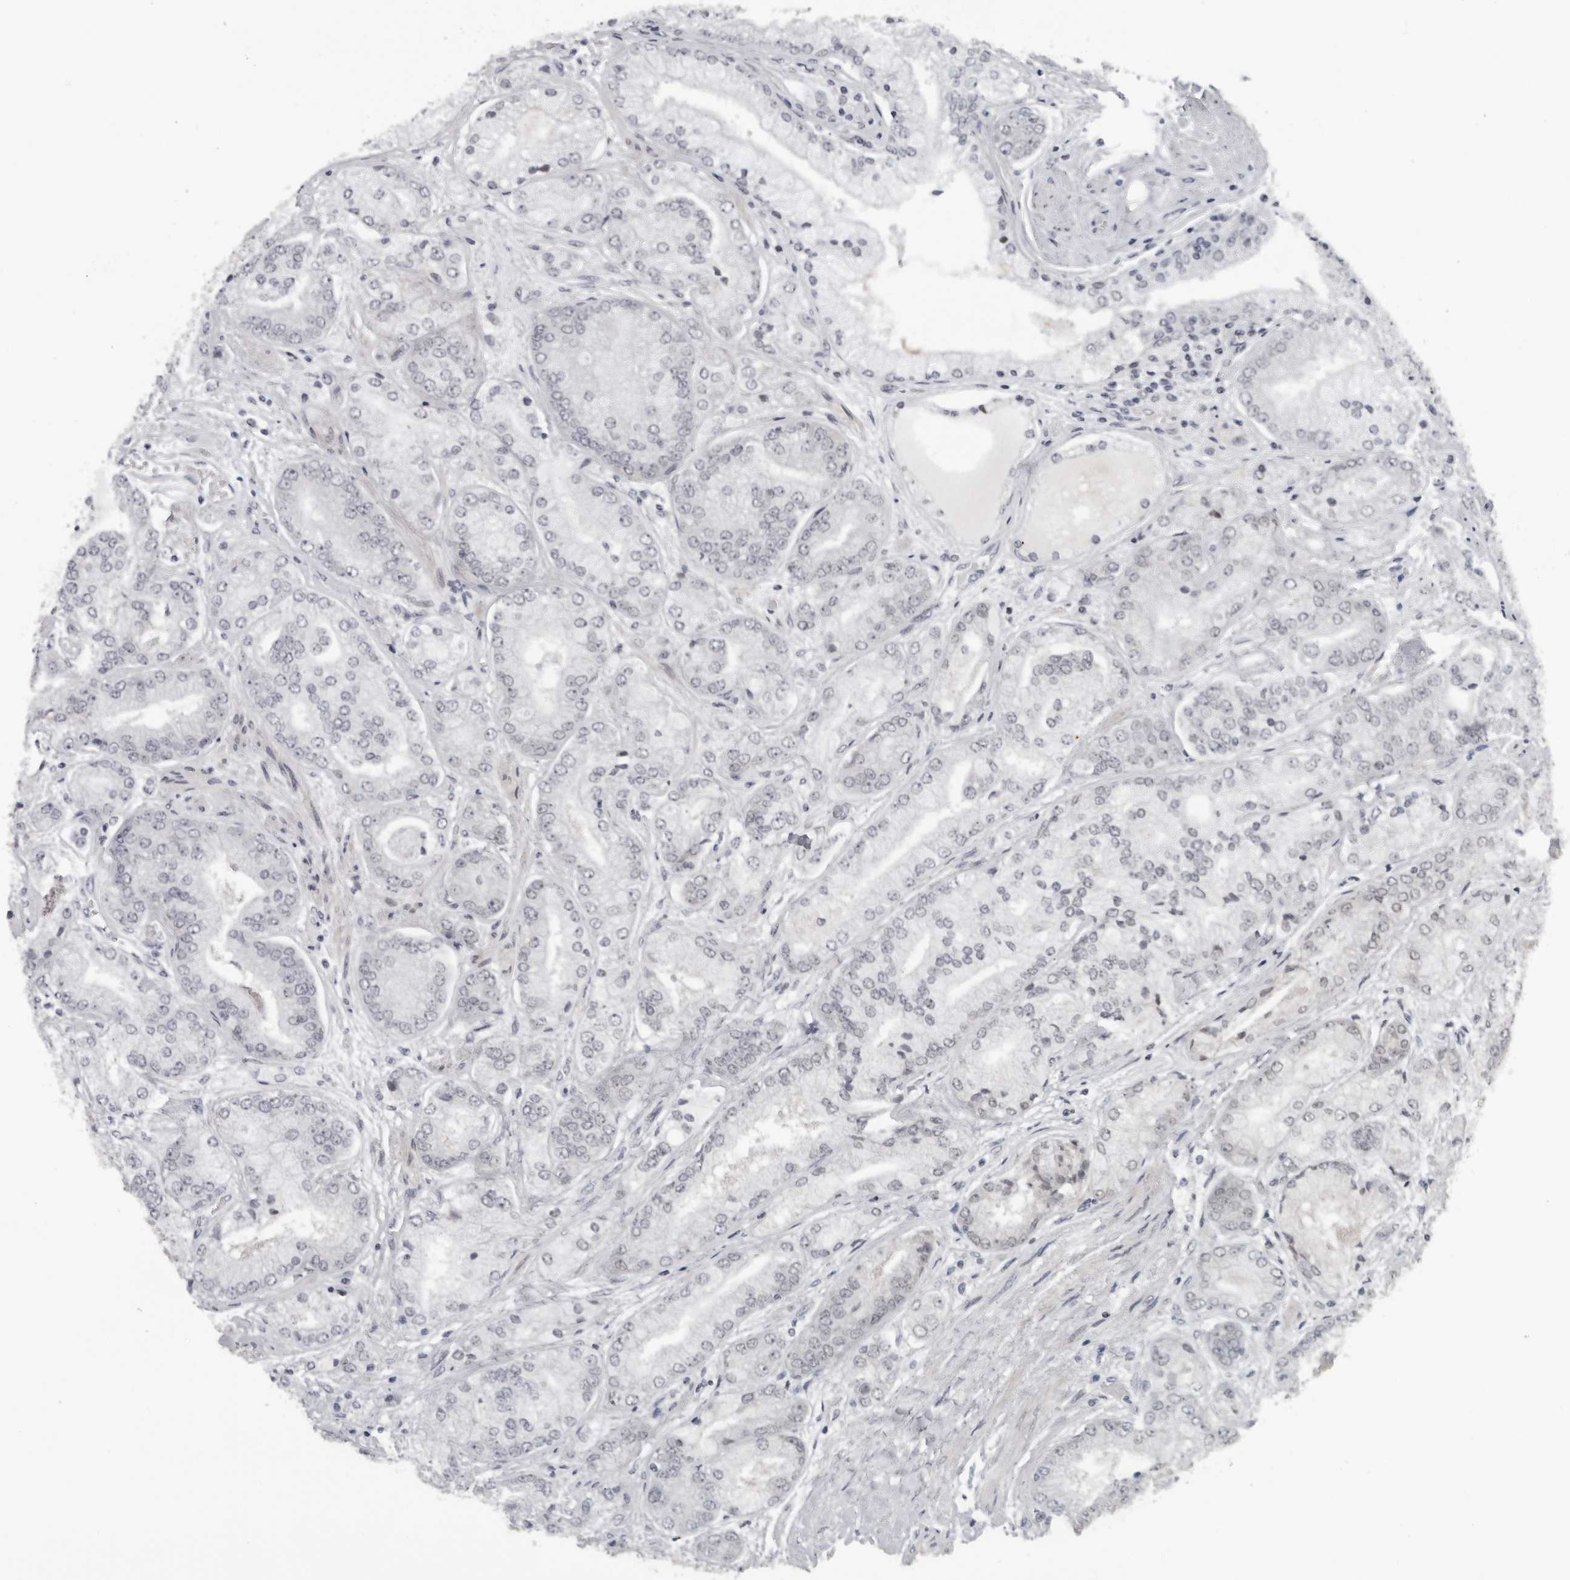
{"staining": {"intensity": "negative", "quantity": "none", "location": "none"}, "tissue": "prostate cancer", "cell_type": "Tumor cells", "image_type": "cancer", "snomed": [{"axis": "morphology", "description": "Adenocarcinoma, High grade"}, {"axis": "topography", "description": "Prostate"}], "caption": "DAB (3,3'-diaminobenzidine) immunohistochemical staining of human high-grade adenocarcinoma (prostate) demonstrates no significant expression in tumor cells.", "gene": "MAF", "patient": {"sex": "male", "age": 58}}